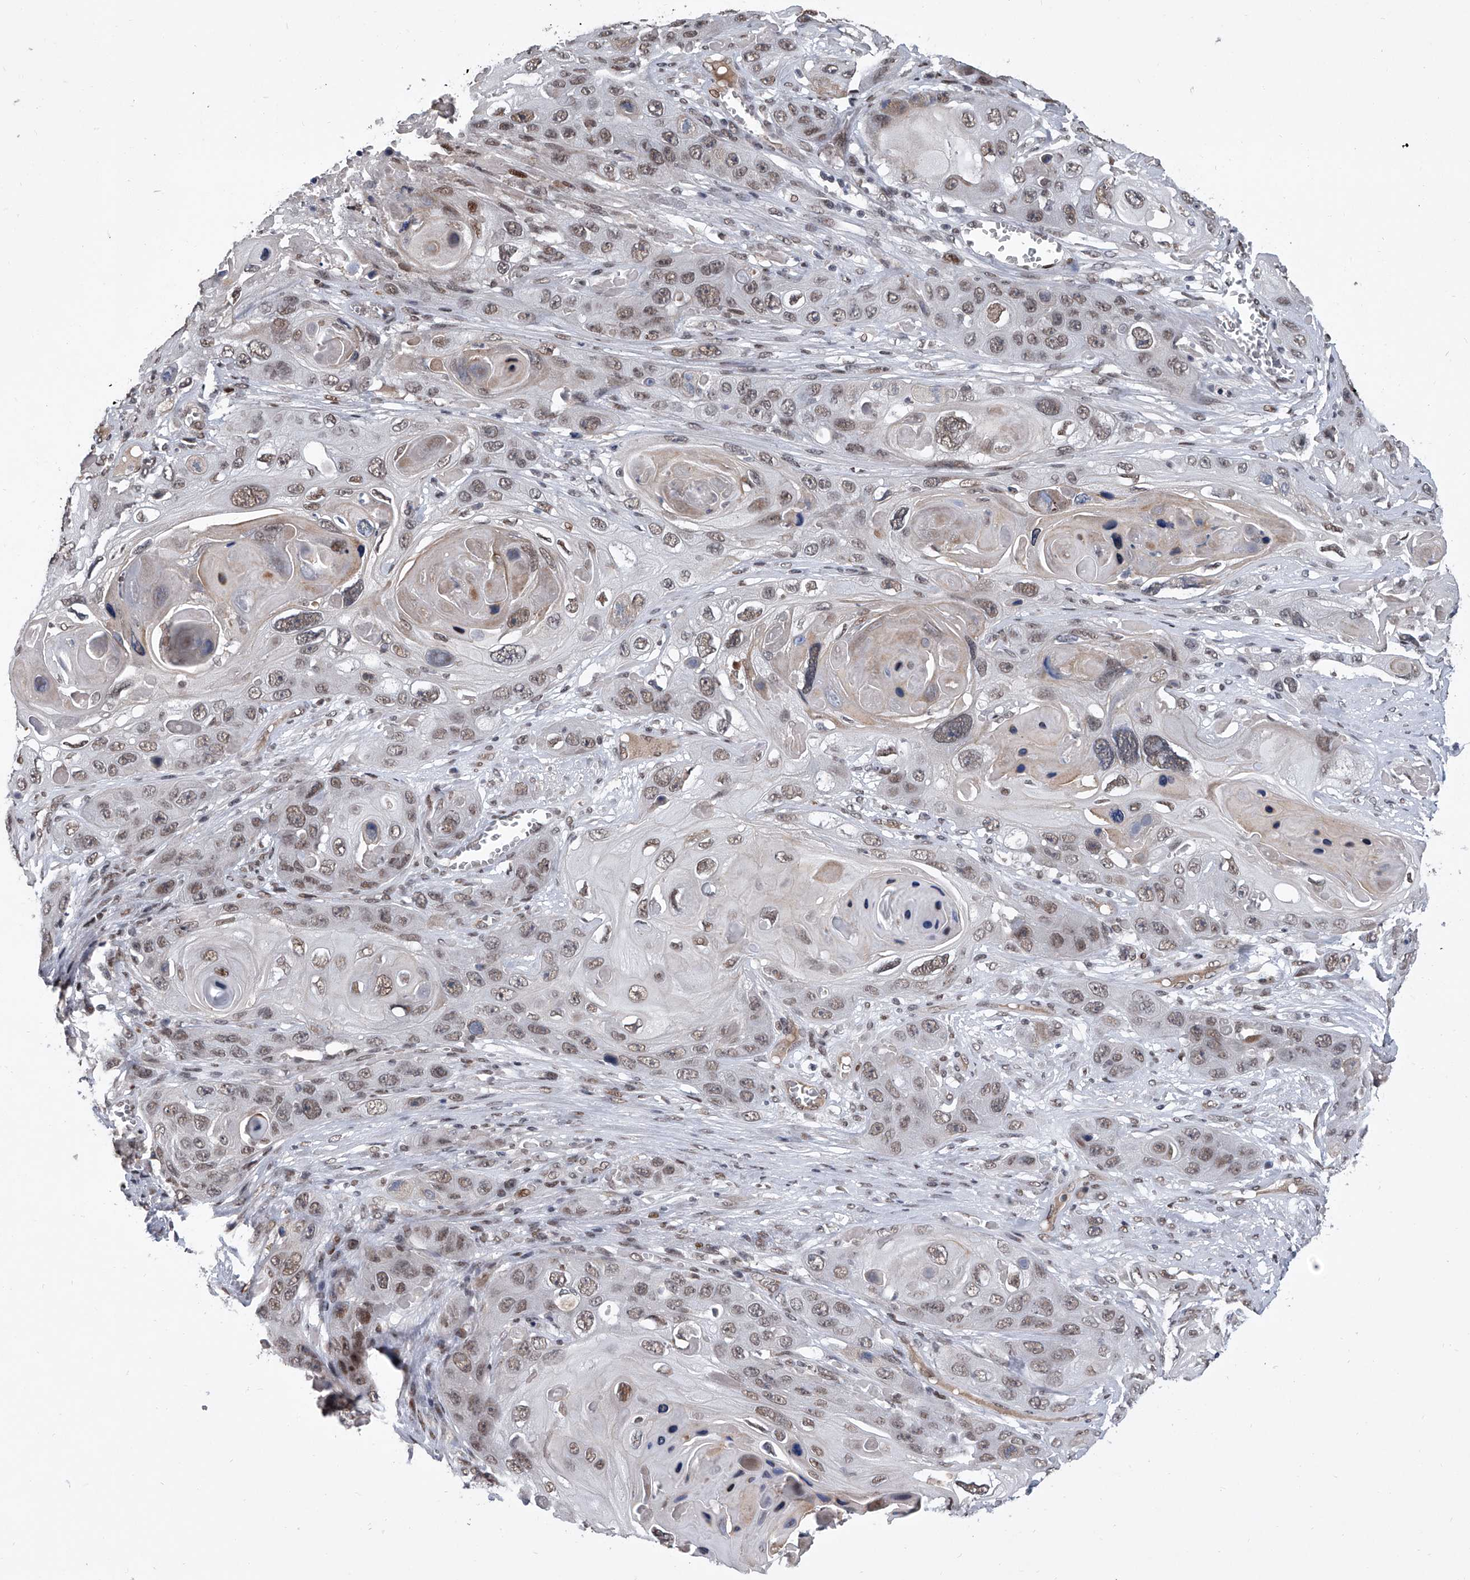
{"staining": {"intensity": "weak", "quantity": ">75%", "location": "nuclear"}, "tissue": "skin cancer", "cell_type": "Tumor cells", "image_type": "cancer", "snomed": [{"axis": "morphology", "description": "Squamous cell carcinoma, NOS"}, {"axis": "topography", "description": "Skin"}], "caption": "About >75% of tumor cells in squamous cell carcinoma (skin) reveal weak nuclear protein positivity as visualized by brown immunohistochemical staining.", "gene": "ZNF426", "patient": {"sex": "male", "age": 55}}